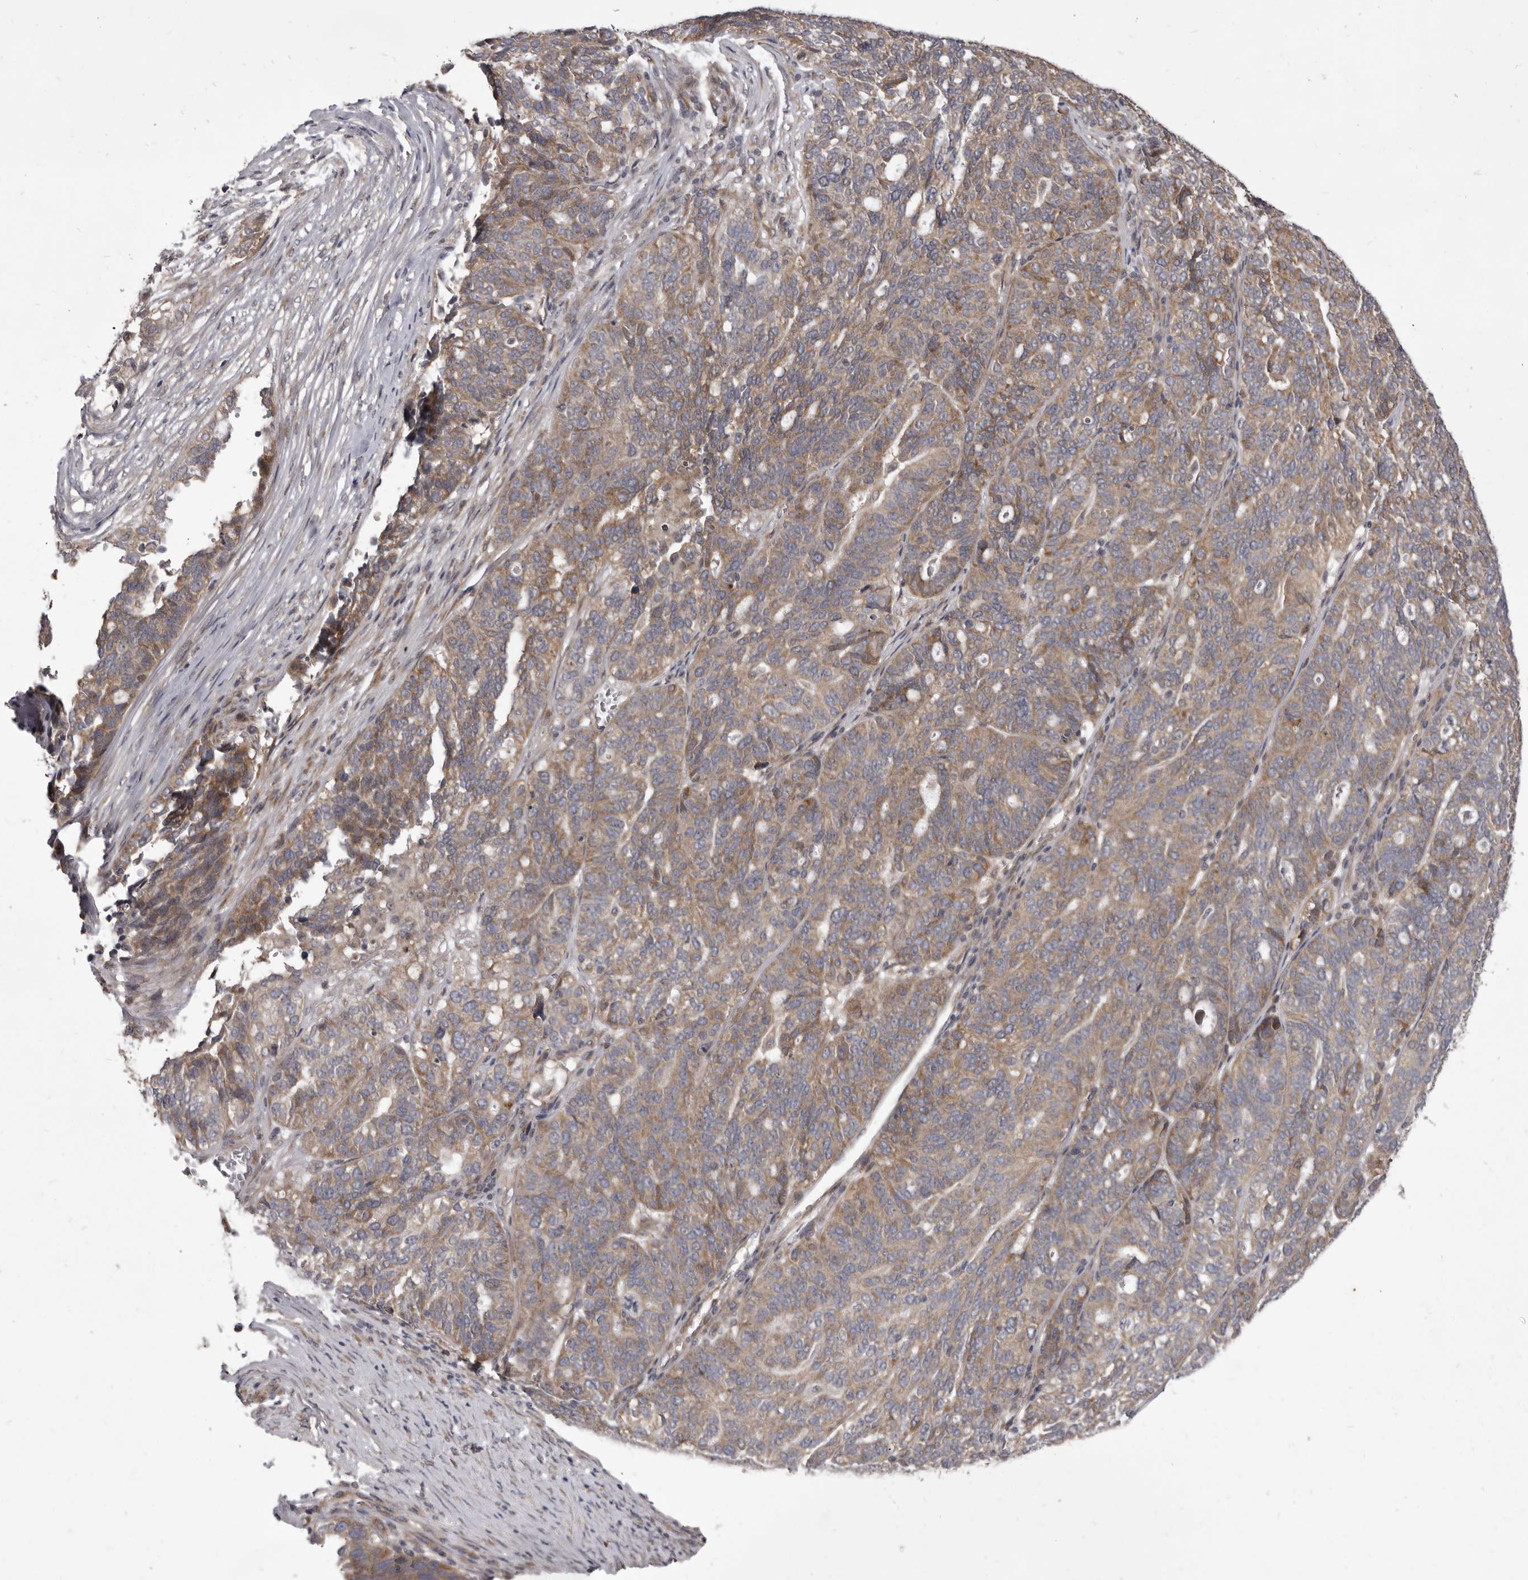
{"staining": {"intensity": "moderate", "quantity": ">75%", "location": "cytoplasmic/membranous"}, "tissue": "ovarian cancer", "cell_type": "Tumor cells", "image_type": "cancer", "snomed": [{"axis": "morphology", "description": "Cystadenocarcinoma, serous, NOS"}, {"axis": "topography", "description": "Ovary"}], "caption": "This is an image of immunohistochemistry staining of ovarian serous cystadenocarcinoma, which shows moderate expression in the cytoplasmic/membranous of tumor cells.", "gene": "TBC1D8B", "patient": {"sex": "female", "age": 59}}